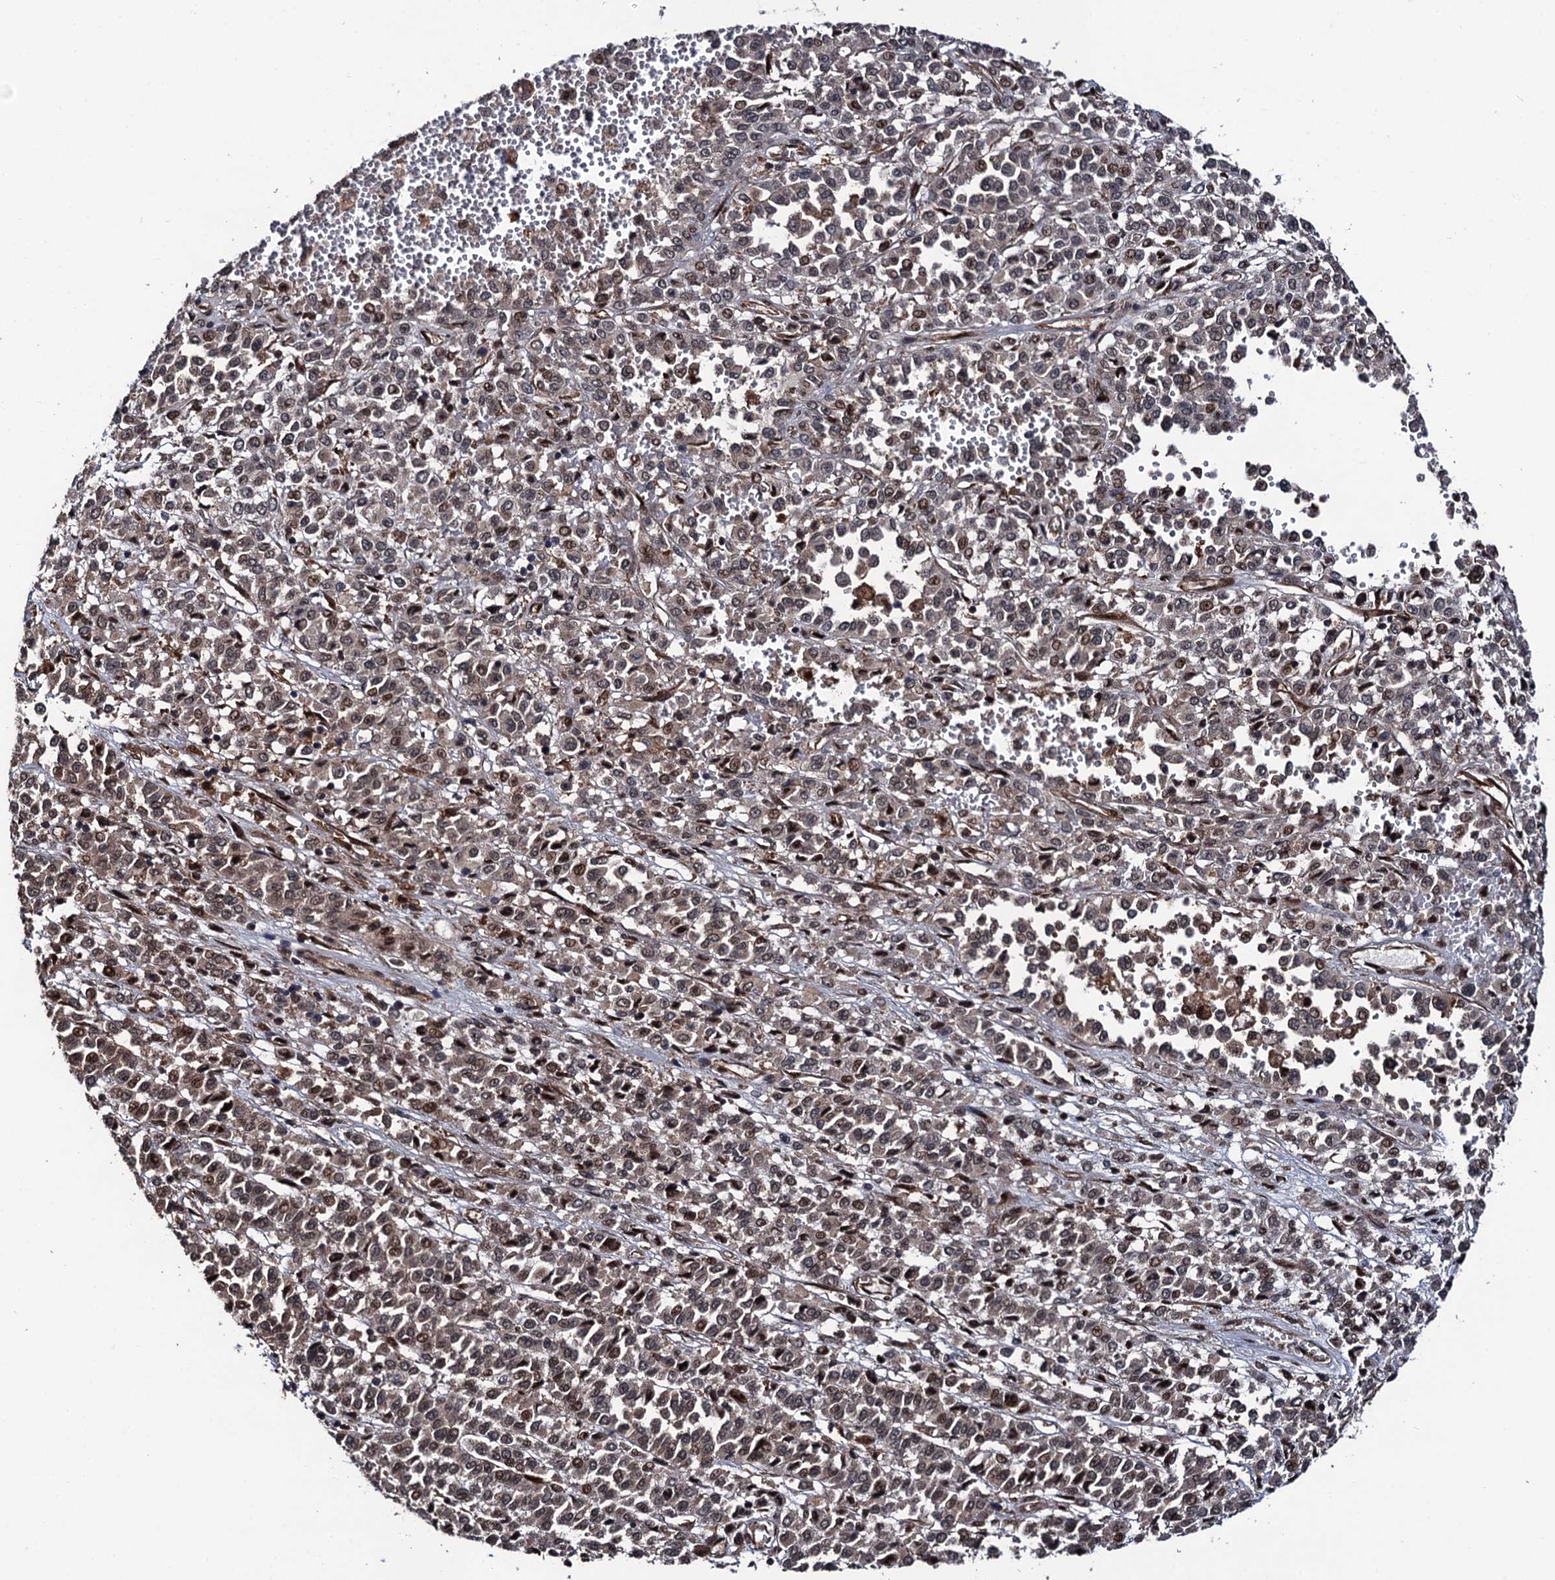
{"staining": {"intensity": "moderate", "quantity": ">75%", "location": "cytoplasmic/membranous,nuclear"}, "tissue": "melanoma", "cell_type": "Tumor cells", "image_type": "cancer", "snomed": [{"axis": "morphology", "description": "Malignant melanoma, Metastatic site"}, {"axis": "topography", "description": "Pancreas"}], "caption": "Protein staining by IHC reveals moderate cytoplasmic/membranous and nuclear expression in about >75% of tumor cells in malignant melanoma (metastatic site).", "gene": "CDC23", "patient": {"sex": "female", "age": 30}}